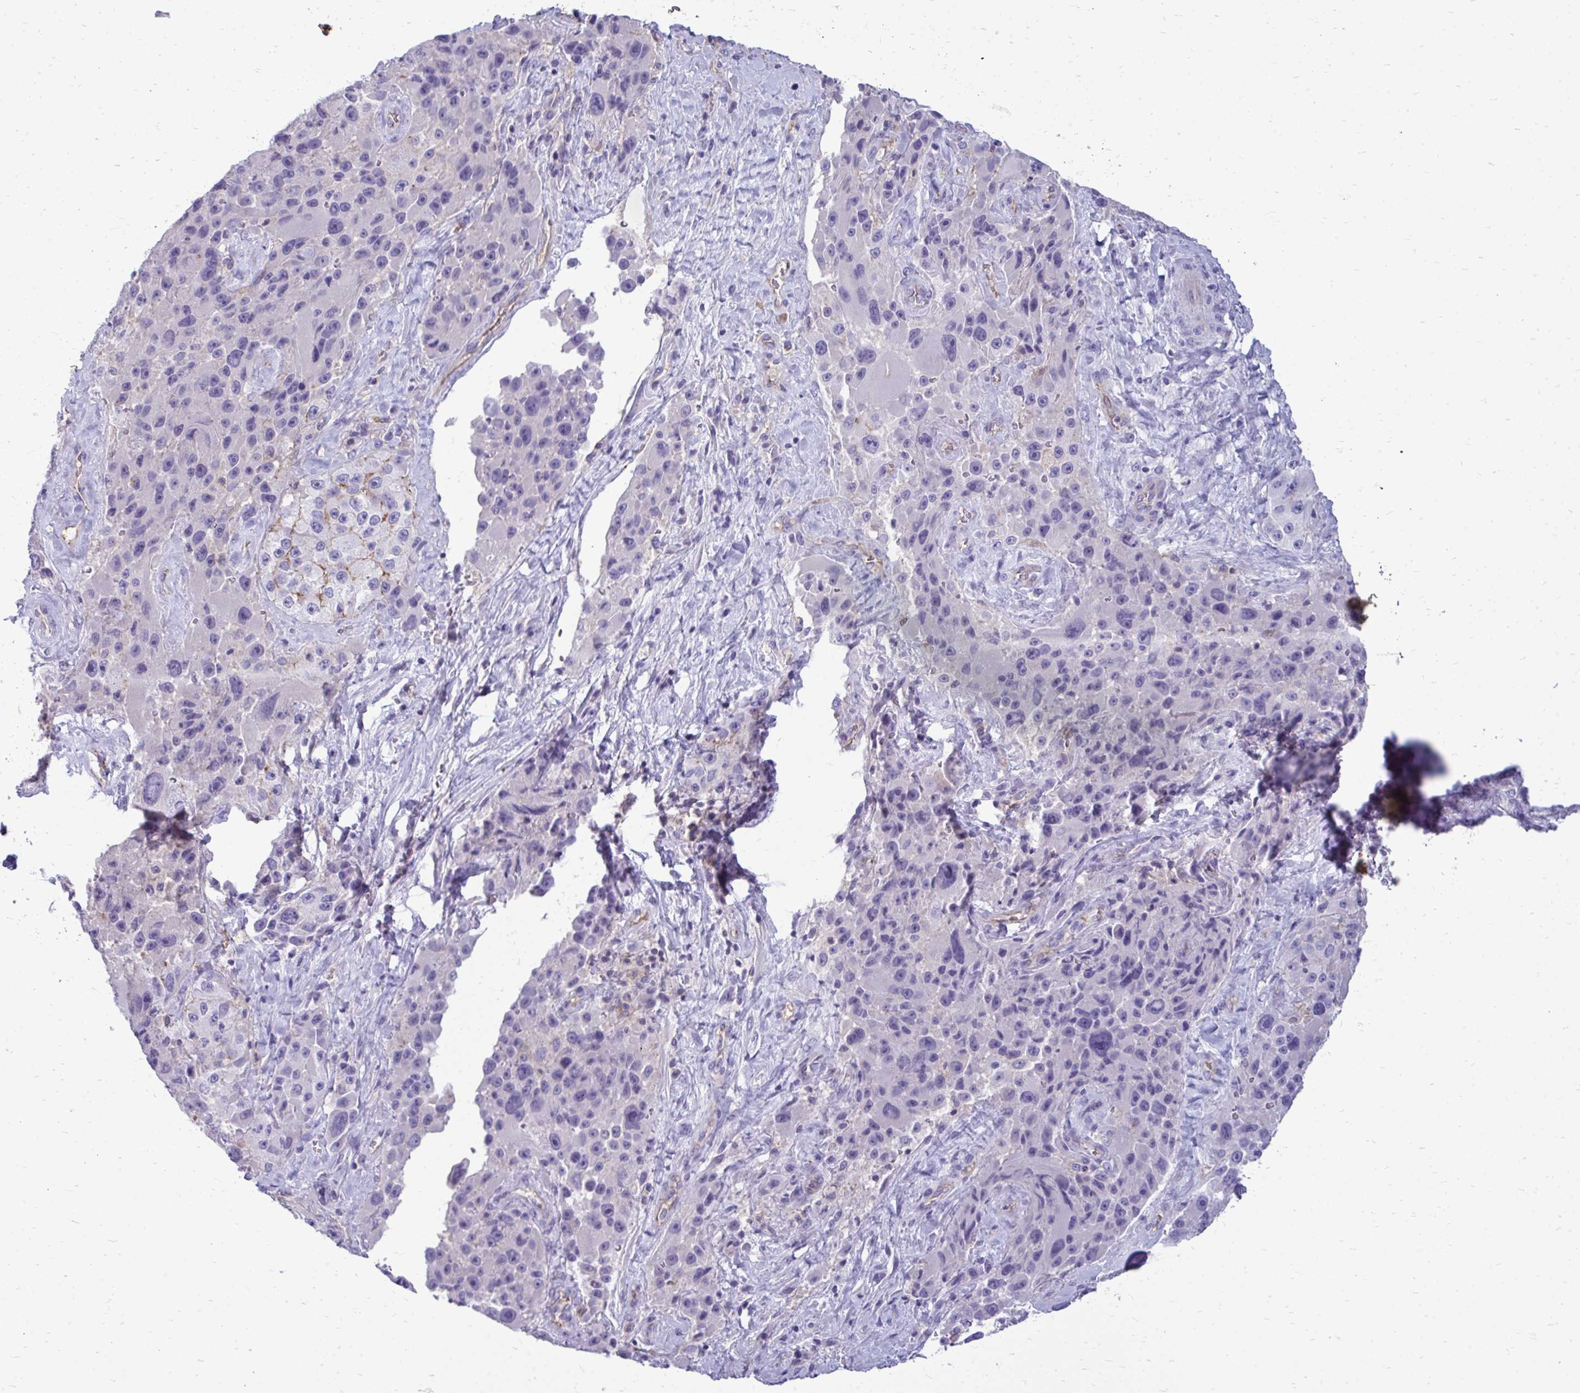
{"staining": {"intensity": "negative", "quantity": "none", "location": "none"}, "tissue": "melanoma", "cell_type": "Tumor cells", "image_type": "cancer", "snomed": [{"axis": "morphology", "description": "Malignant melanoma, Metastatic site"}, {"axis": "topography", "description": "Lymph node"}], "caption": "Photomicrograph shows no protein staining in tumor cells of melanoma tissue.", "gene": "FABP3", "patient": {"sex": "male", "age": 62}}